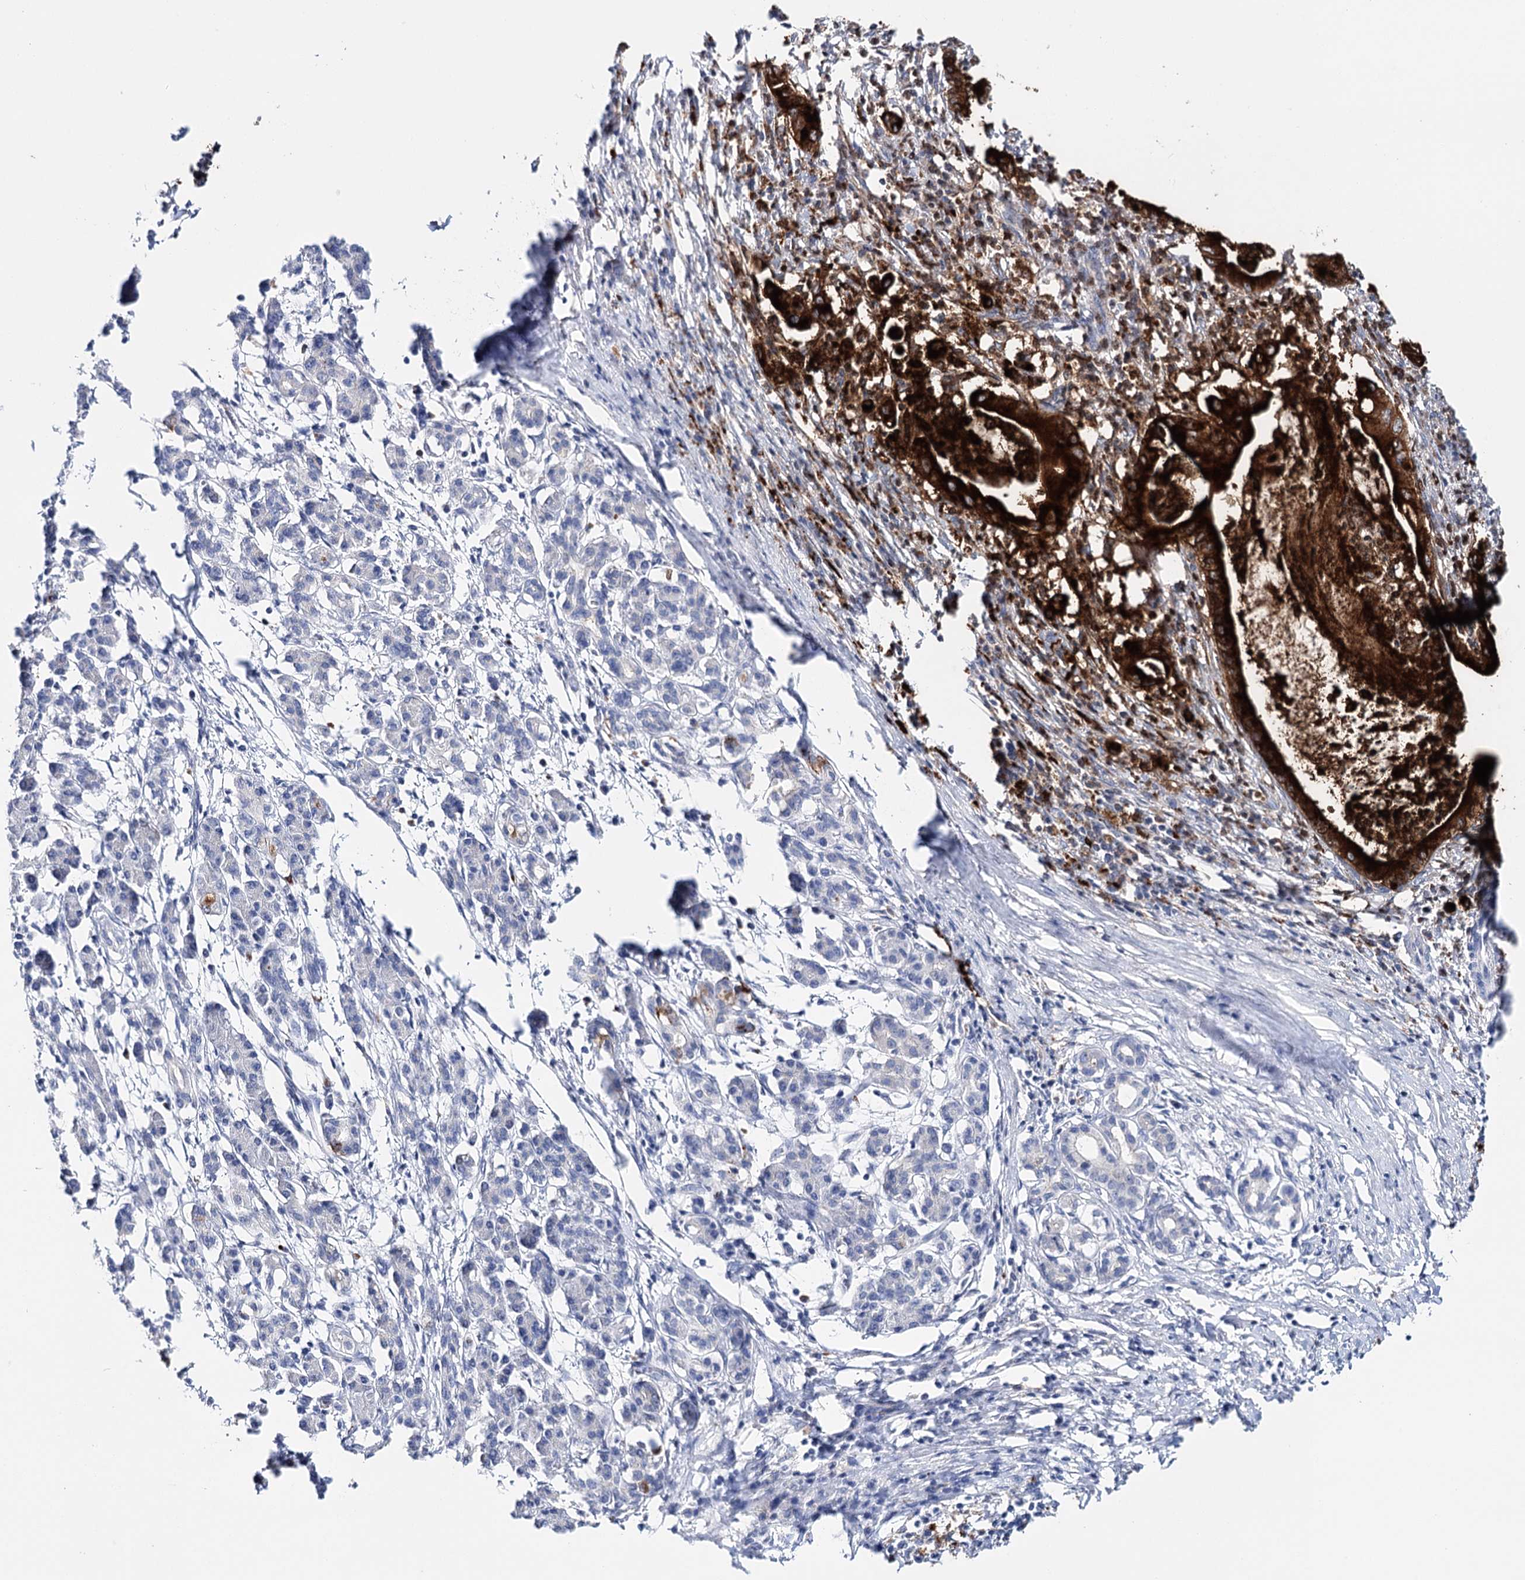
{"staining": {"intensity": "strong", "quantity": ">75%", "location": "cytoplasmic/membranous"}, "tissue": "pancreatic cancer", "cell_type": "Tumor cells", "image_type": "cancer", "snomed": [{"axis": "morphology", "description": "Adenocarcinoma, NOS"}, {"axis": "topography", "description": "Pancreas"}], "caption": "Strong cytoplasmic/membranous protein staining is appreciated in approximately >75% of tumor cells in pancreatic cancer (adenocarcinoma).", "gene": "CEACAM8", "patient": {"sex": "female", "age": 55}}